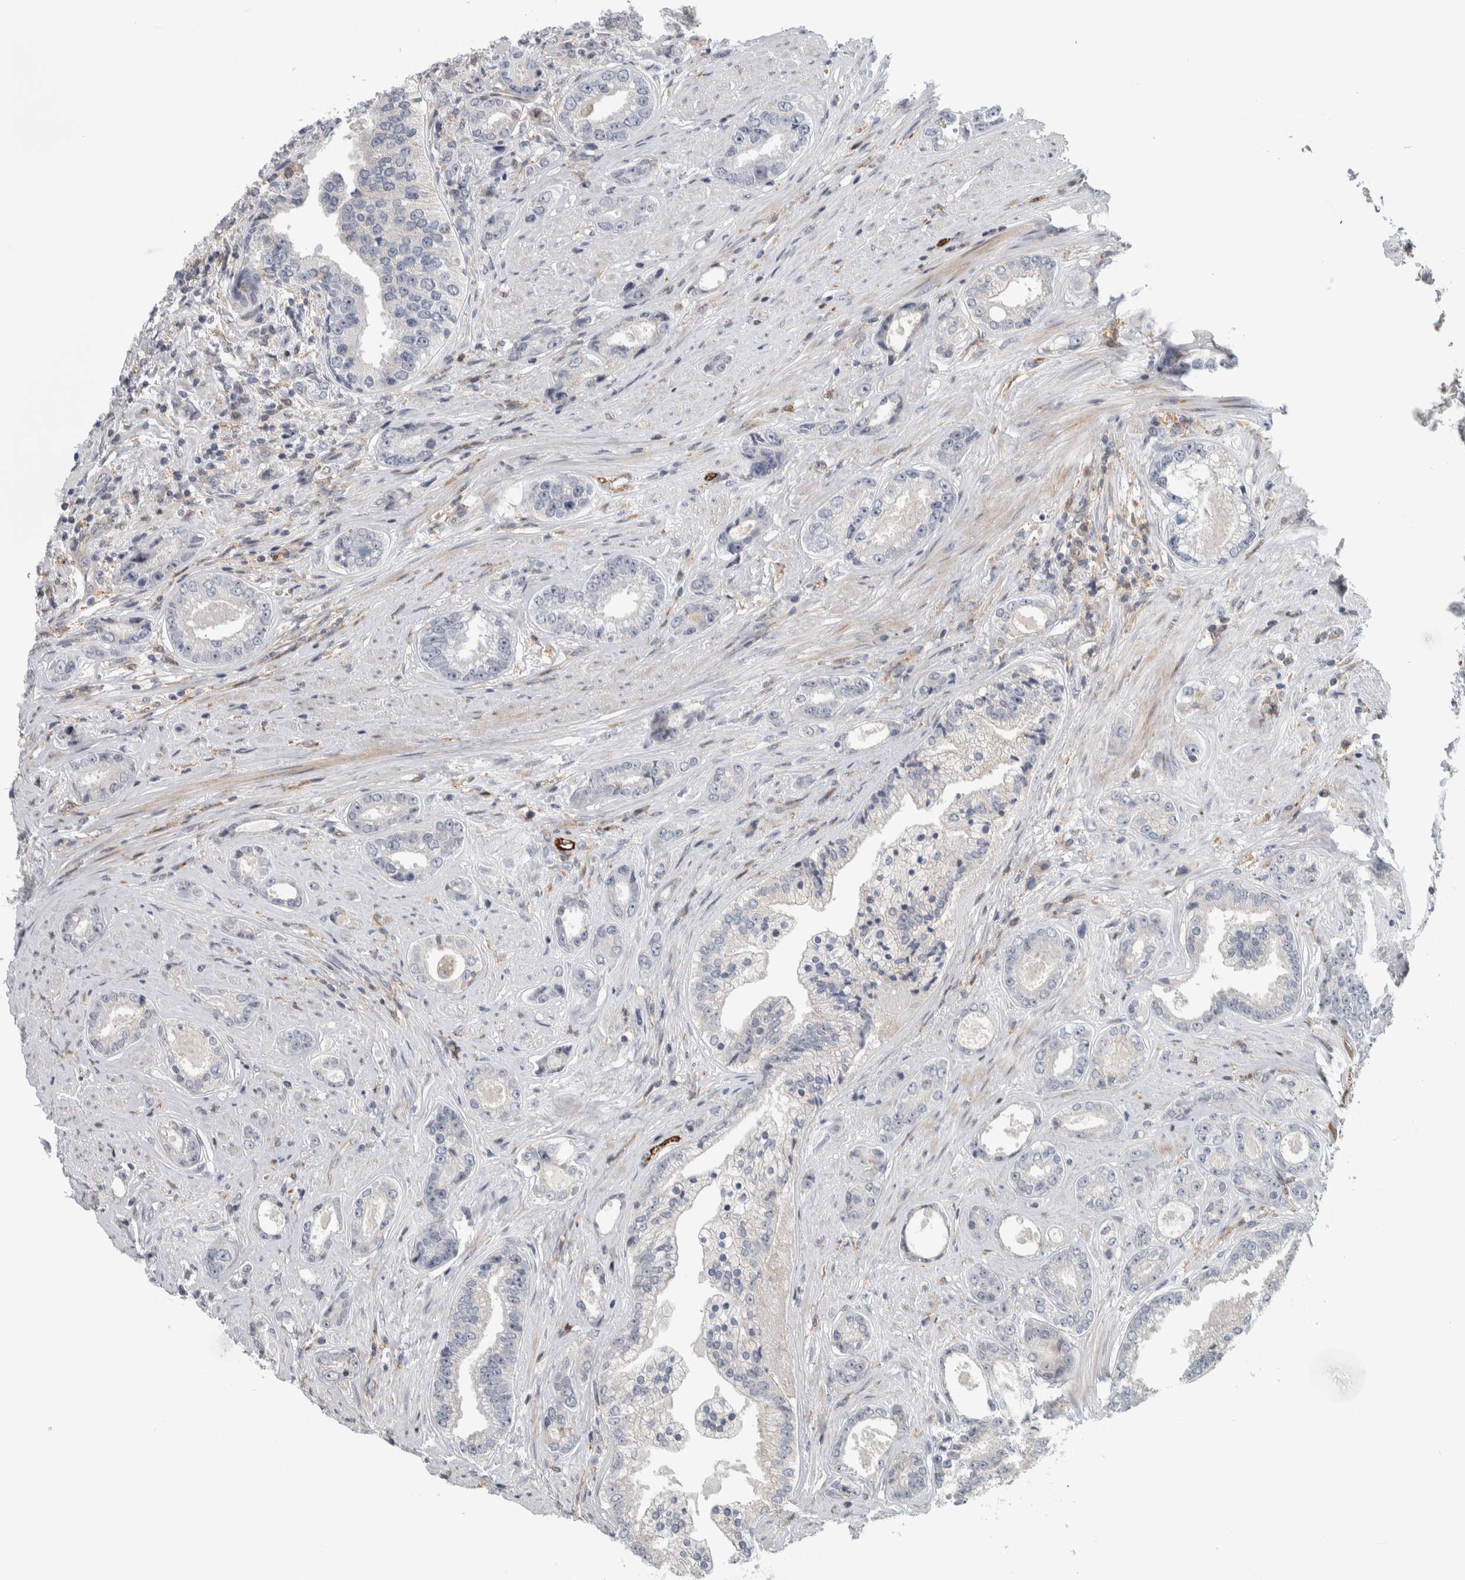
{"staining": {"intensity": "negative", "quantity": "none", "location": "none"}, "tissue": "prostate cancer", "cell_type": "Tumor cells", "image_type": "cancer", "snomed": [{"axis": "morphology", "description": "Adenocarcinoma, High grade"}, {"axis": "topography", "description": "Prostate"}], "caption": "There is no significant staining in tumor cells of prostate cancer (adenocarcinoma (high-grade)).", "gene": "MSL1", "patient": {"sex": "male", "age": 61}}